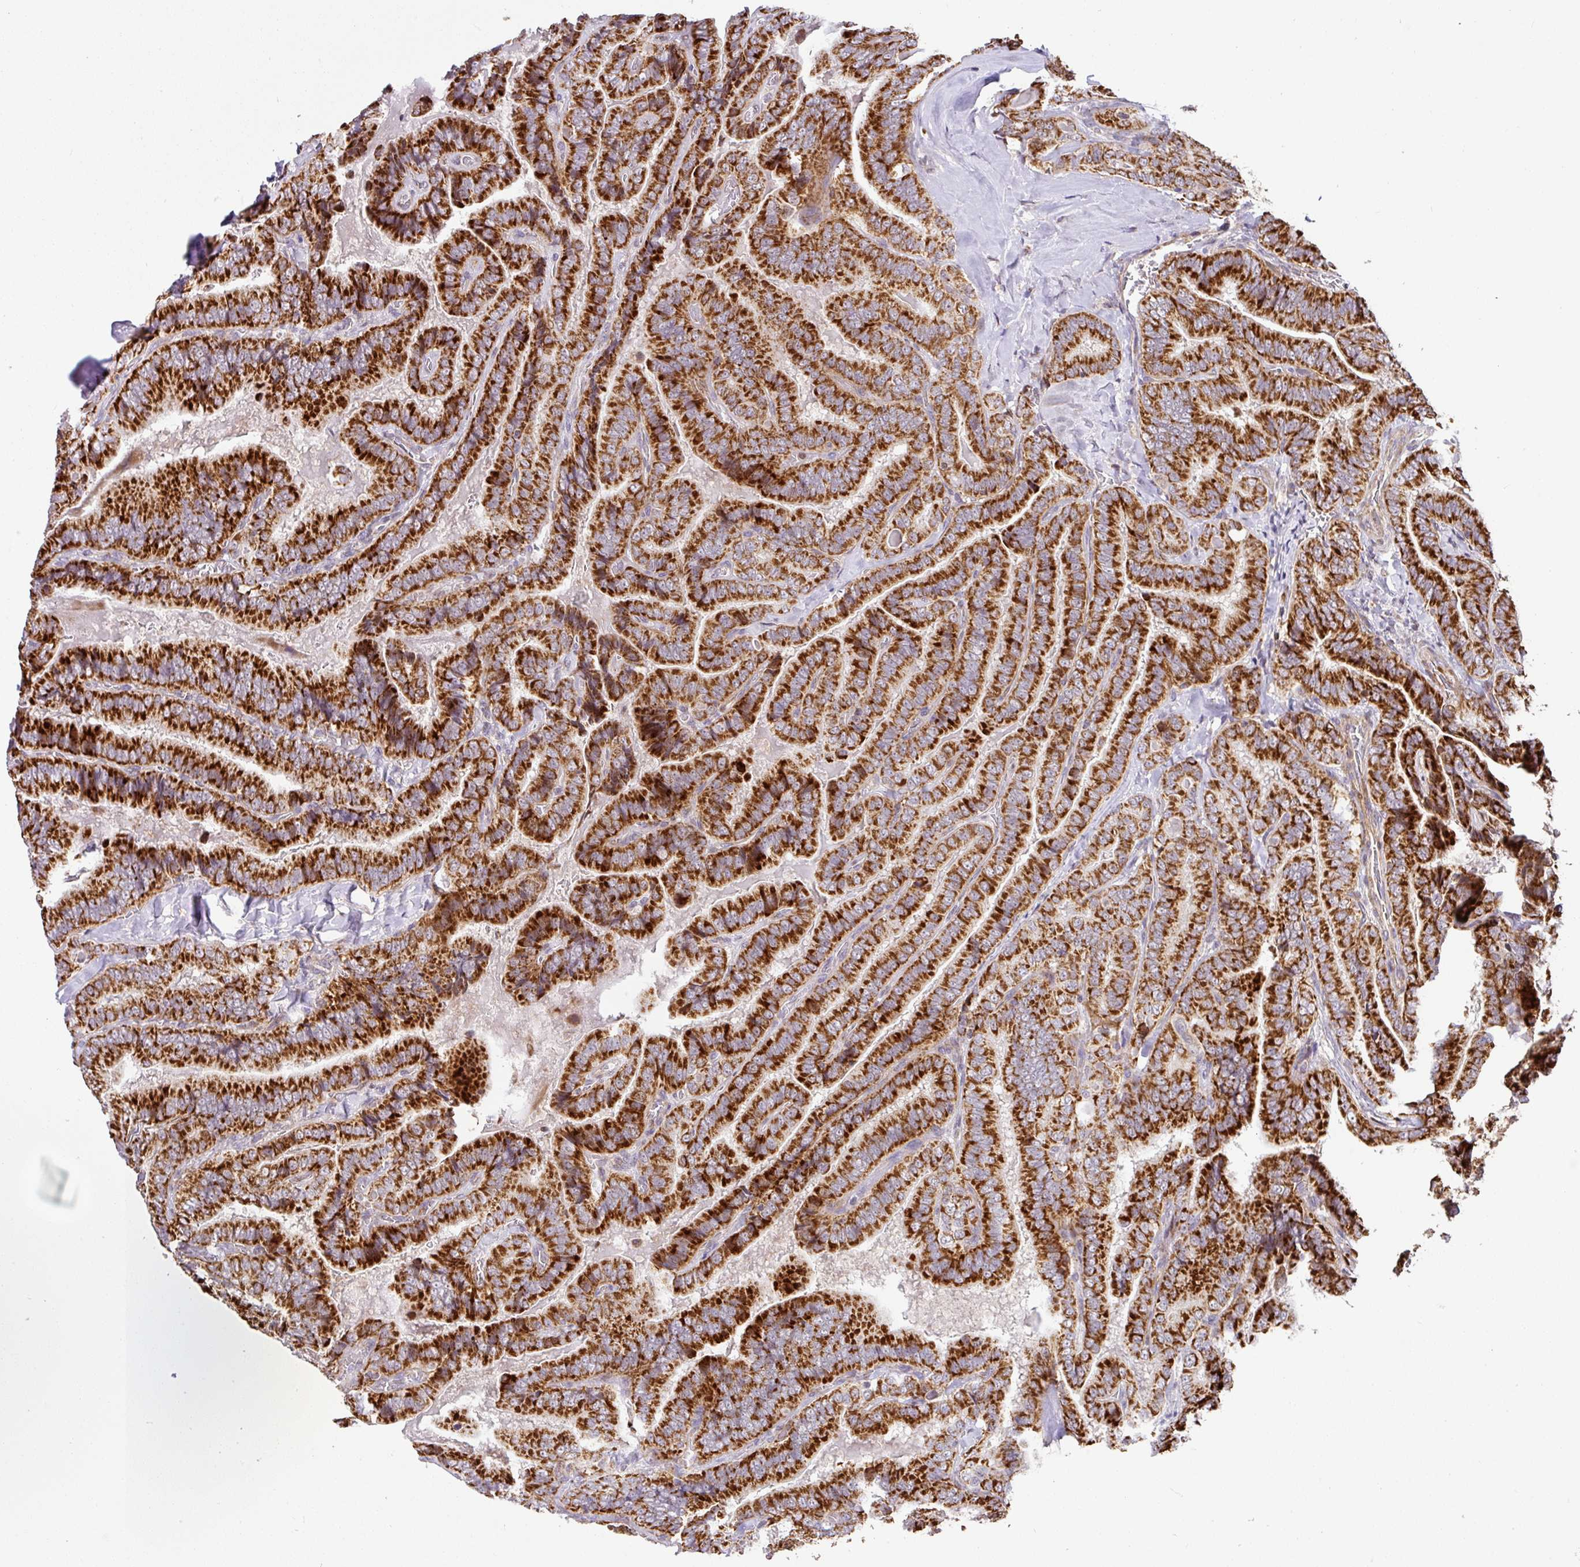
{"staining": {"intensity": "strong", "quantity": ">75%", "location": "cytoplasmic/membranous"}, "tissue": "thyroid cancer", "cell_type": "Tumor cells", "image_type": "cancer", "snomed": [{"axis": "morphology", "description": "Papillary adenocarcinoma, NOS"}, {"axis": "topography", "description": "Thyroid gland"}], "caption": "Thyroid cancer was stained to show a protein in brown. There is high levels of strong cytoplasmic/membranous expression in about >75% of tumor cells.", "gene": "SARS2", "patient": {"sex": "male", "age": 61}}